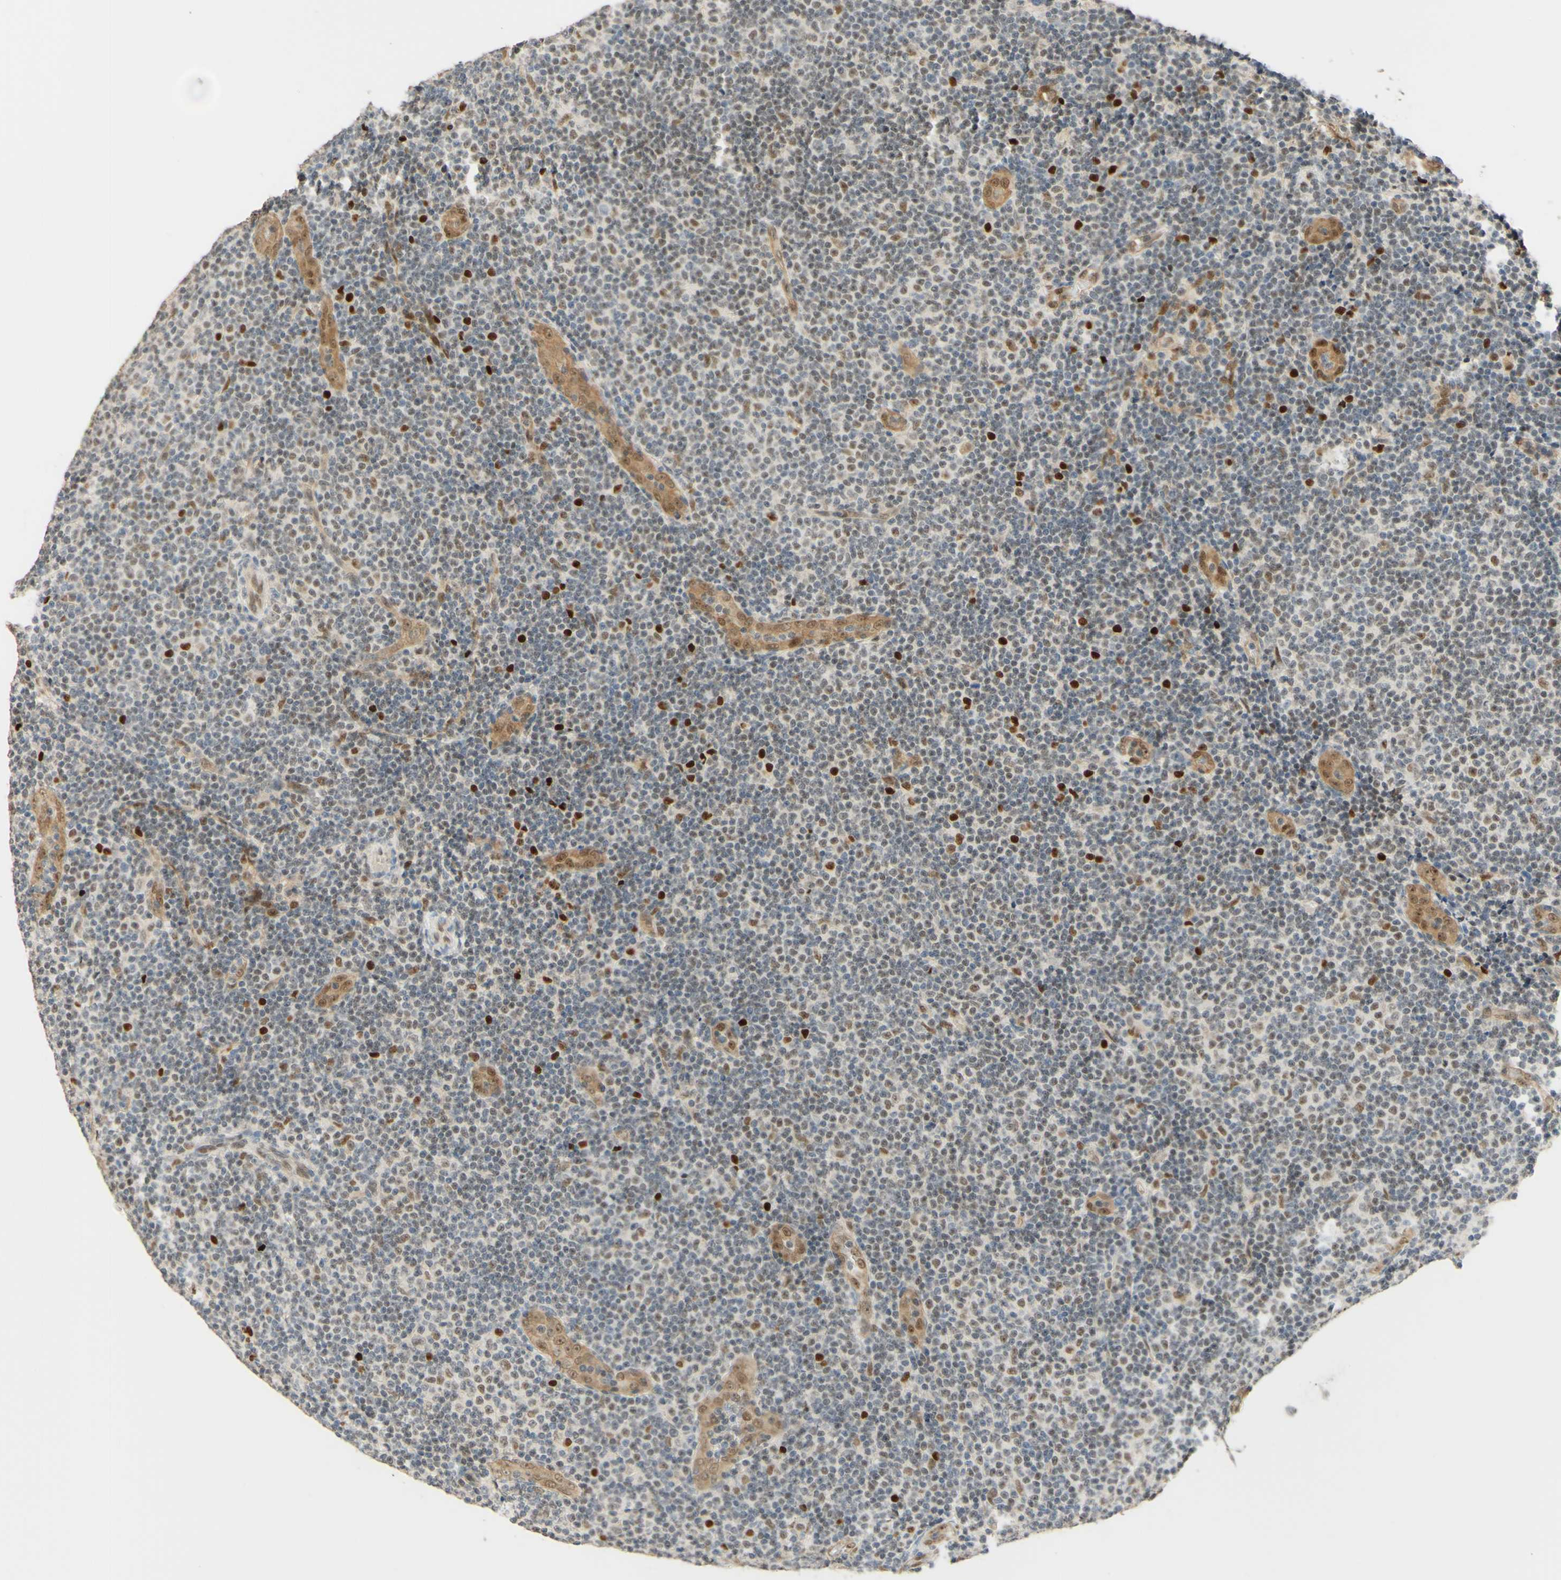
{"staining": {"intensity": "weak", "quantity": "25%-75%", "location": "nuclear"}, "tissue": "lymphoma", "cell_type": "Tumor cells", "image_type": "cancer", "snomed": [{"axis": "morphology", "description": "Malignant lymphoma, non-Hodgkin's type, Low grade"}, {"axis": "topography", "description": "Lymph node"}], "caption": "There is low levels of weak nuclear expression in tumor cells of low-grade malignant lymphoma, non-Hodgkin's type, as demonstrated by immunohistochemical staining (brown color).", "gene": "POLB", "patient": {"sex": "male", "age": 83}}